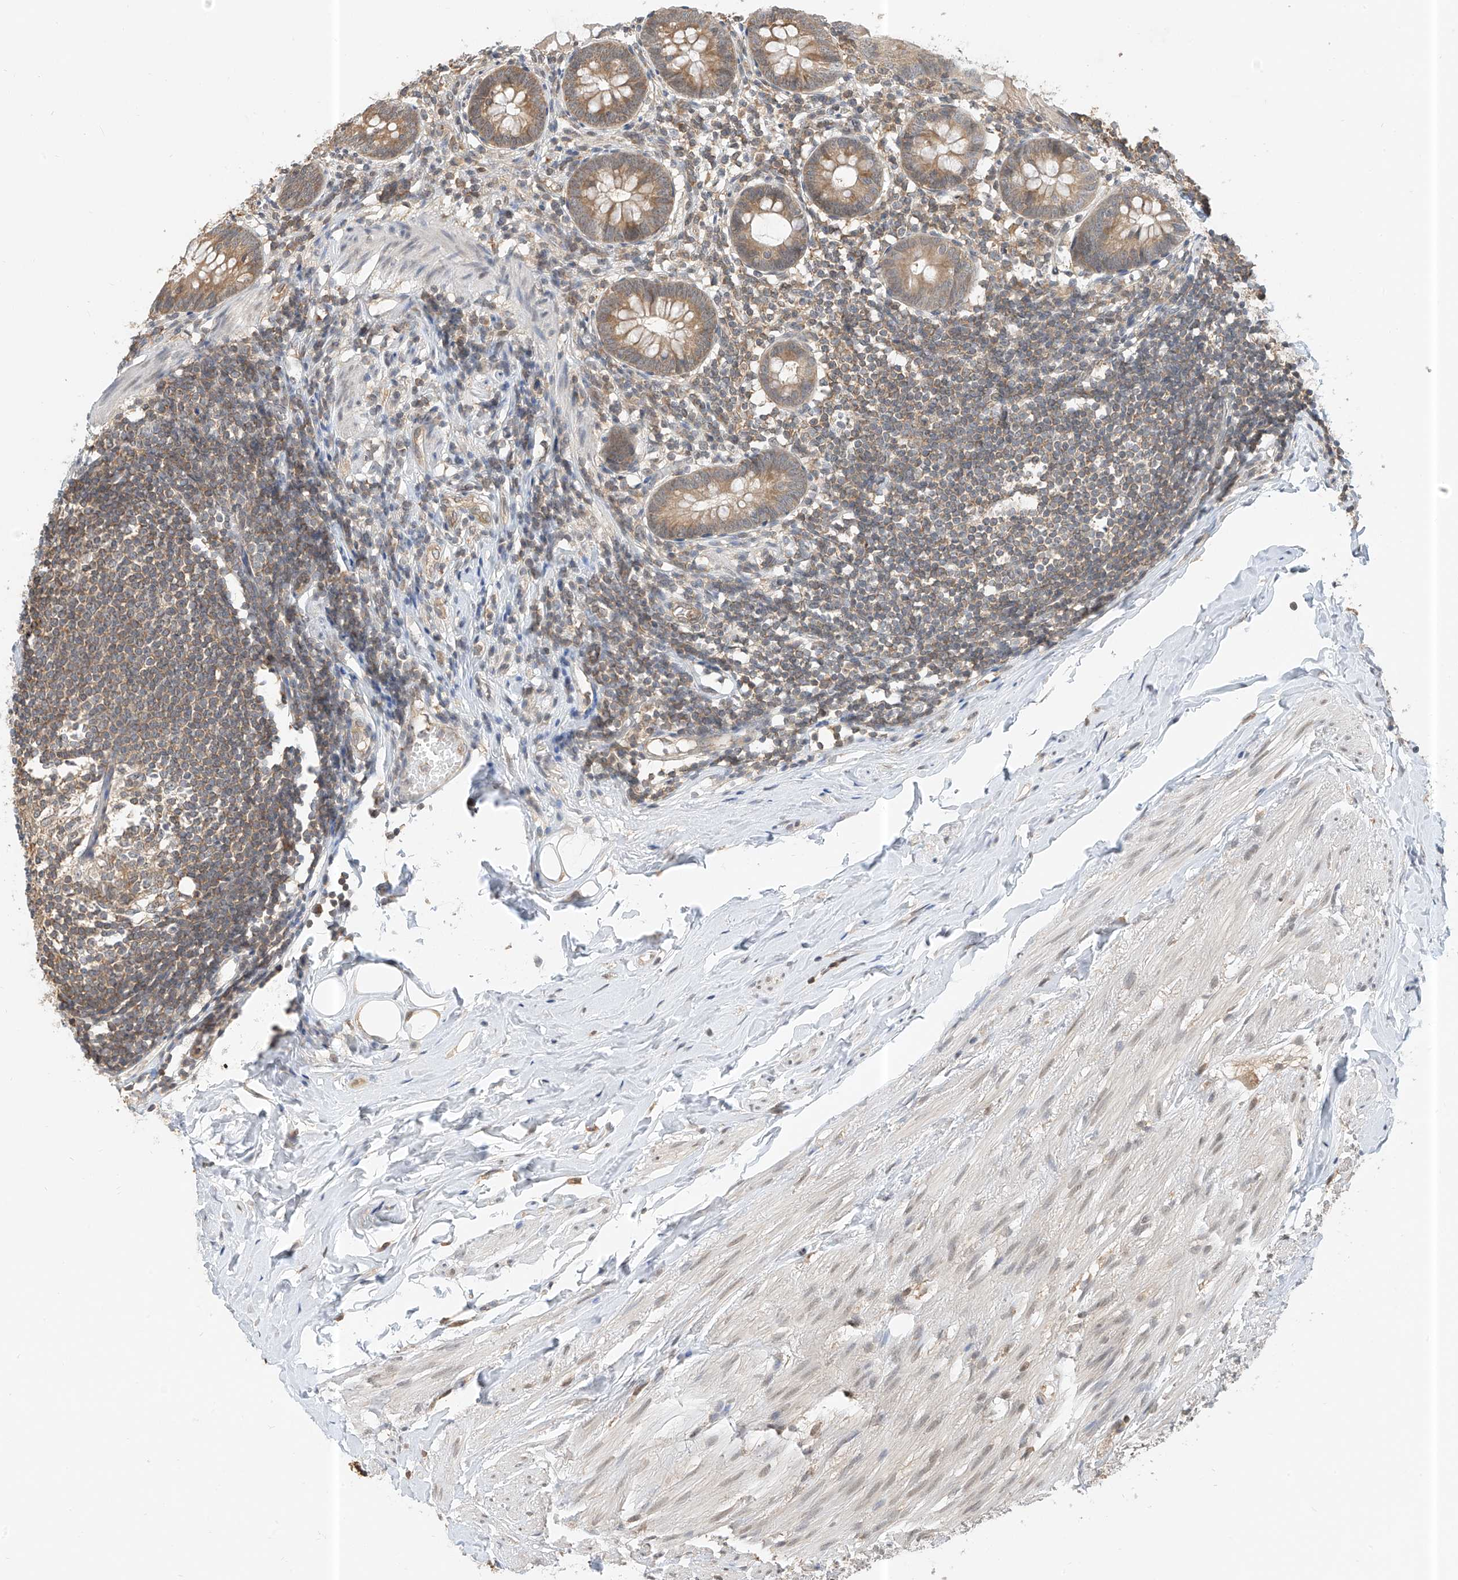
{"staining": {"intensity": "moderate", "quantity": "25%-75%", "location": "cytoplasmic/membranous"}, "tissue": "appendix", "cell_type": "Glandular cells", "image_type": "normal", "snomed": [{"axis": "morphology", "description": "Normal tissue, NOS"}, {"axis": "topography", "description": "Appendix"}], "caption": "The histopathology image reveals immunohistochemical staining of benign appendix. There is moderate cytoplasmic/membranous positivity is identified in approximately 25%-75% of glandular cells. (IHC, brightfield microscopy, high magnification).", "gene": "PPA2", "patient": {"sex": "female", "age": 62}}